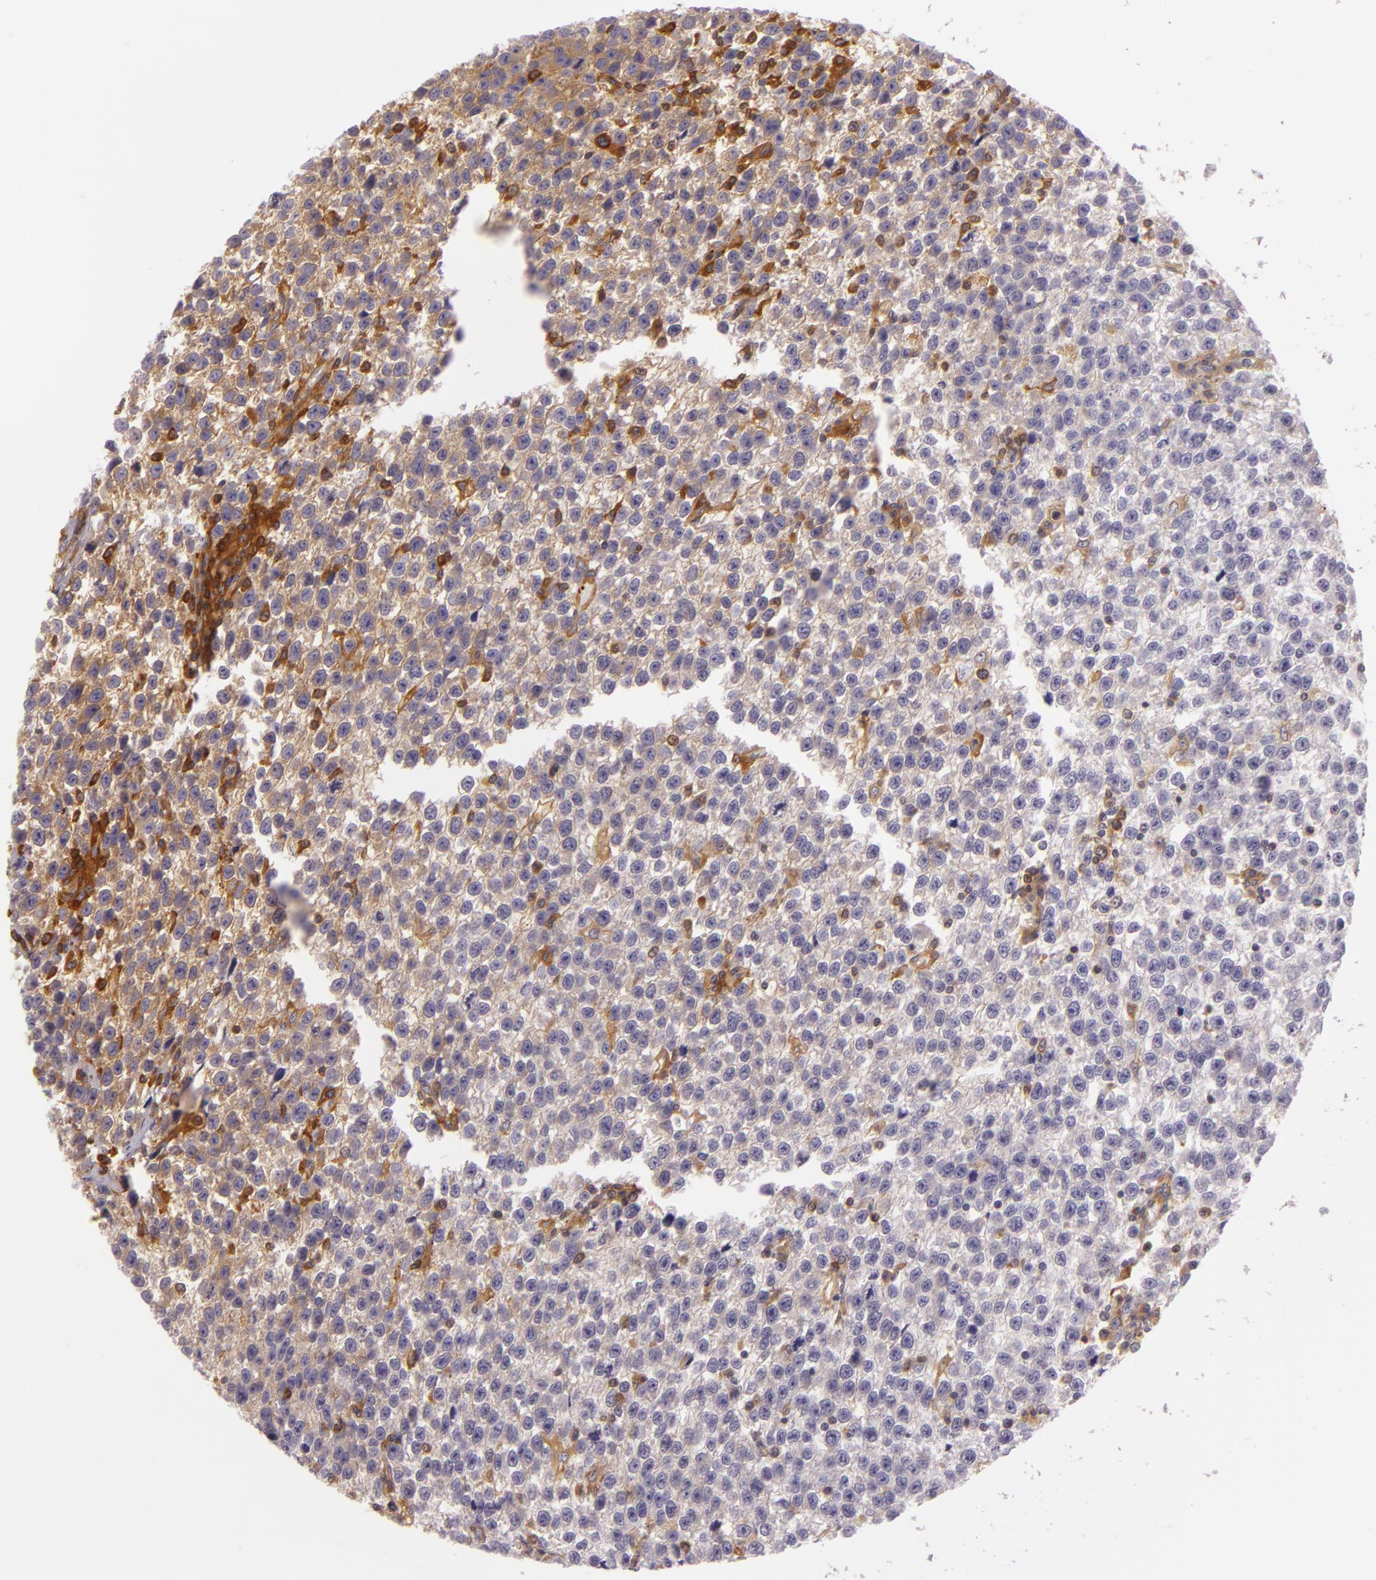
{"staining": {"intensity": "weak", "quantity": "25%-75%", "location": "cytoplasmic/membranous"}, "tissue": "testis cancer", "cell_type": "Tumor cells", "image_type": "cancer", "snomed": [{"axis": "morphology", "description": "Seminoma, NOS"}, {"axis": "topography", "description": "Testis"}], "caption": "Testis seminoma was stained to show a protein in brown. There is low levels of weak cytoplasmic/membranous staining in about 25%-75% of tumor cells.", "gene": "TLN1", "patient": {"sex": "male", "age": 35}}